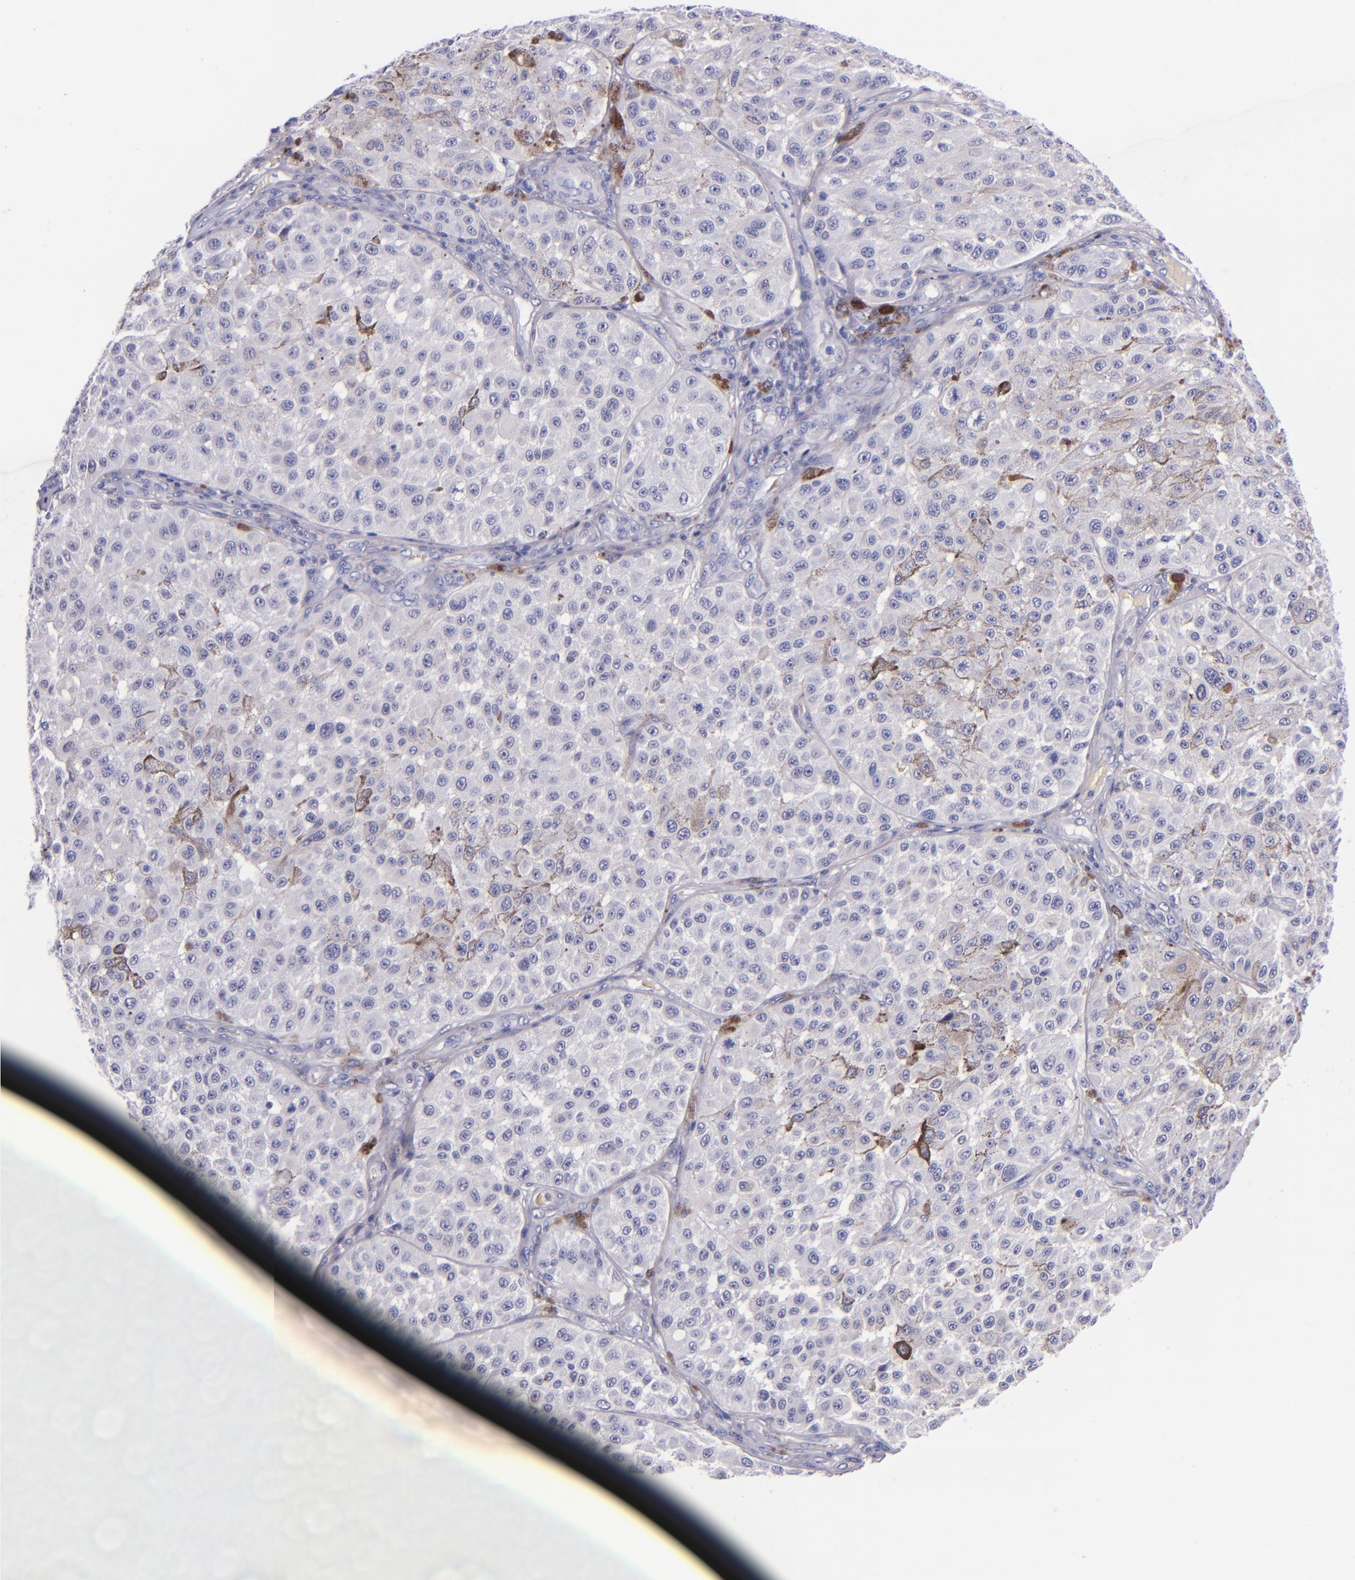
{"staining": {"intensity": "negative", "quantity": "none", "location": "none"}, "tissue": "melanoma", "cell_type": "Tumor cells", "image_type": "cancer", "snomed": [{"axis": "morphology", "description": "Malignant melanoma, NOS"}, {"axis": "topography", "description": "Skin"}], "caption": "IHC image of human melanoma stained for a protein (brown), which shows no expression in tumor cells.", "gene": "LAG3", "patient": {"sex": "female", "age": 64}}